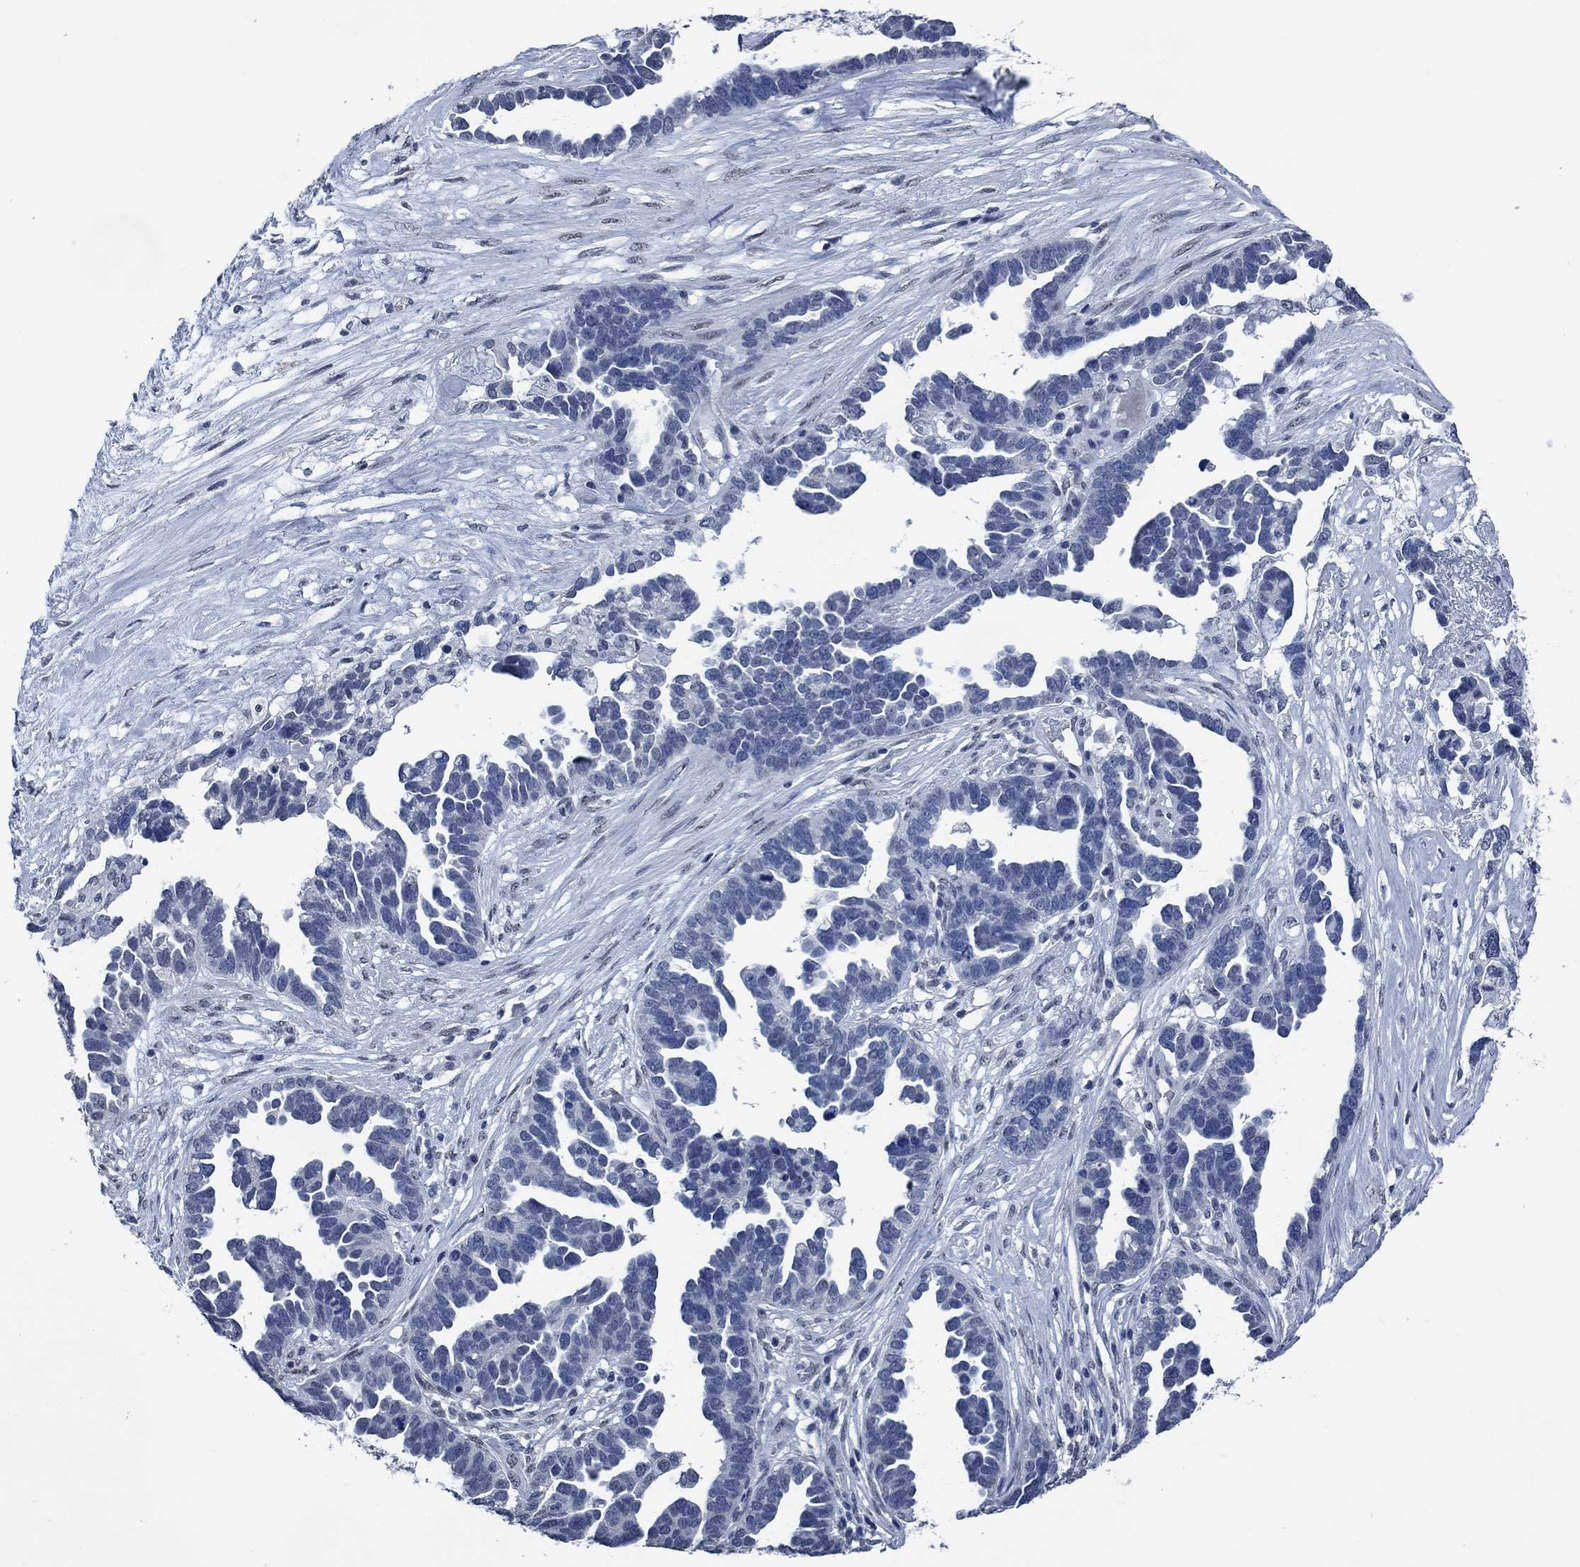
{"staining": {"intensity": "negative", "quantity": "none", "location": "none"}, "tissue": "ovarian cancer", "cell_type": "Tumor cells", "image_type": "cancer", "snomed": [{"axis": "morphology", "description": "Cystadenocarcinoma, serous, NOS"}, {"axis": "topography", "description": "Ovary"}], "caption": "This is a photomicrograph of immunohistochemistry (IHC) staining of serous cystadenocarcinoma (ovarian), which shows no positivity in tumor cells. (DAB (3,3'-diaminobenzidine) immunohistochemistry (IHC), high magnification).", "gene": "OBSCN", "patient": {"sex": "female", "age": 54}}